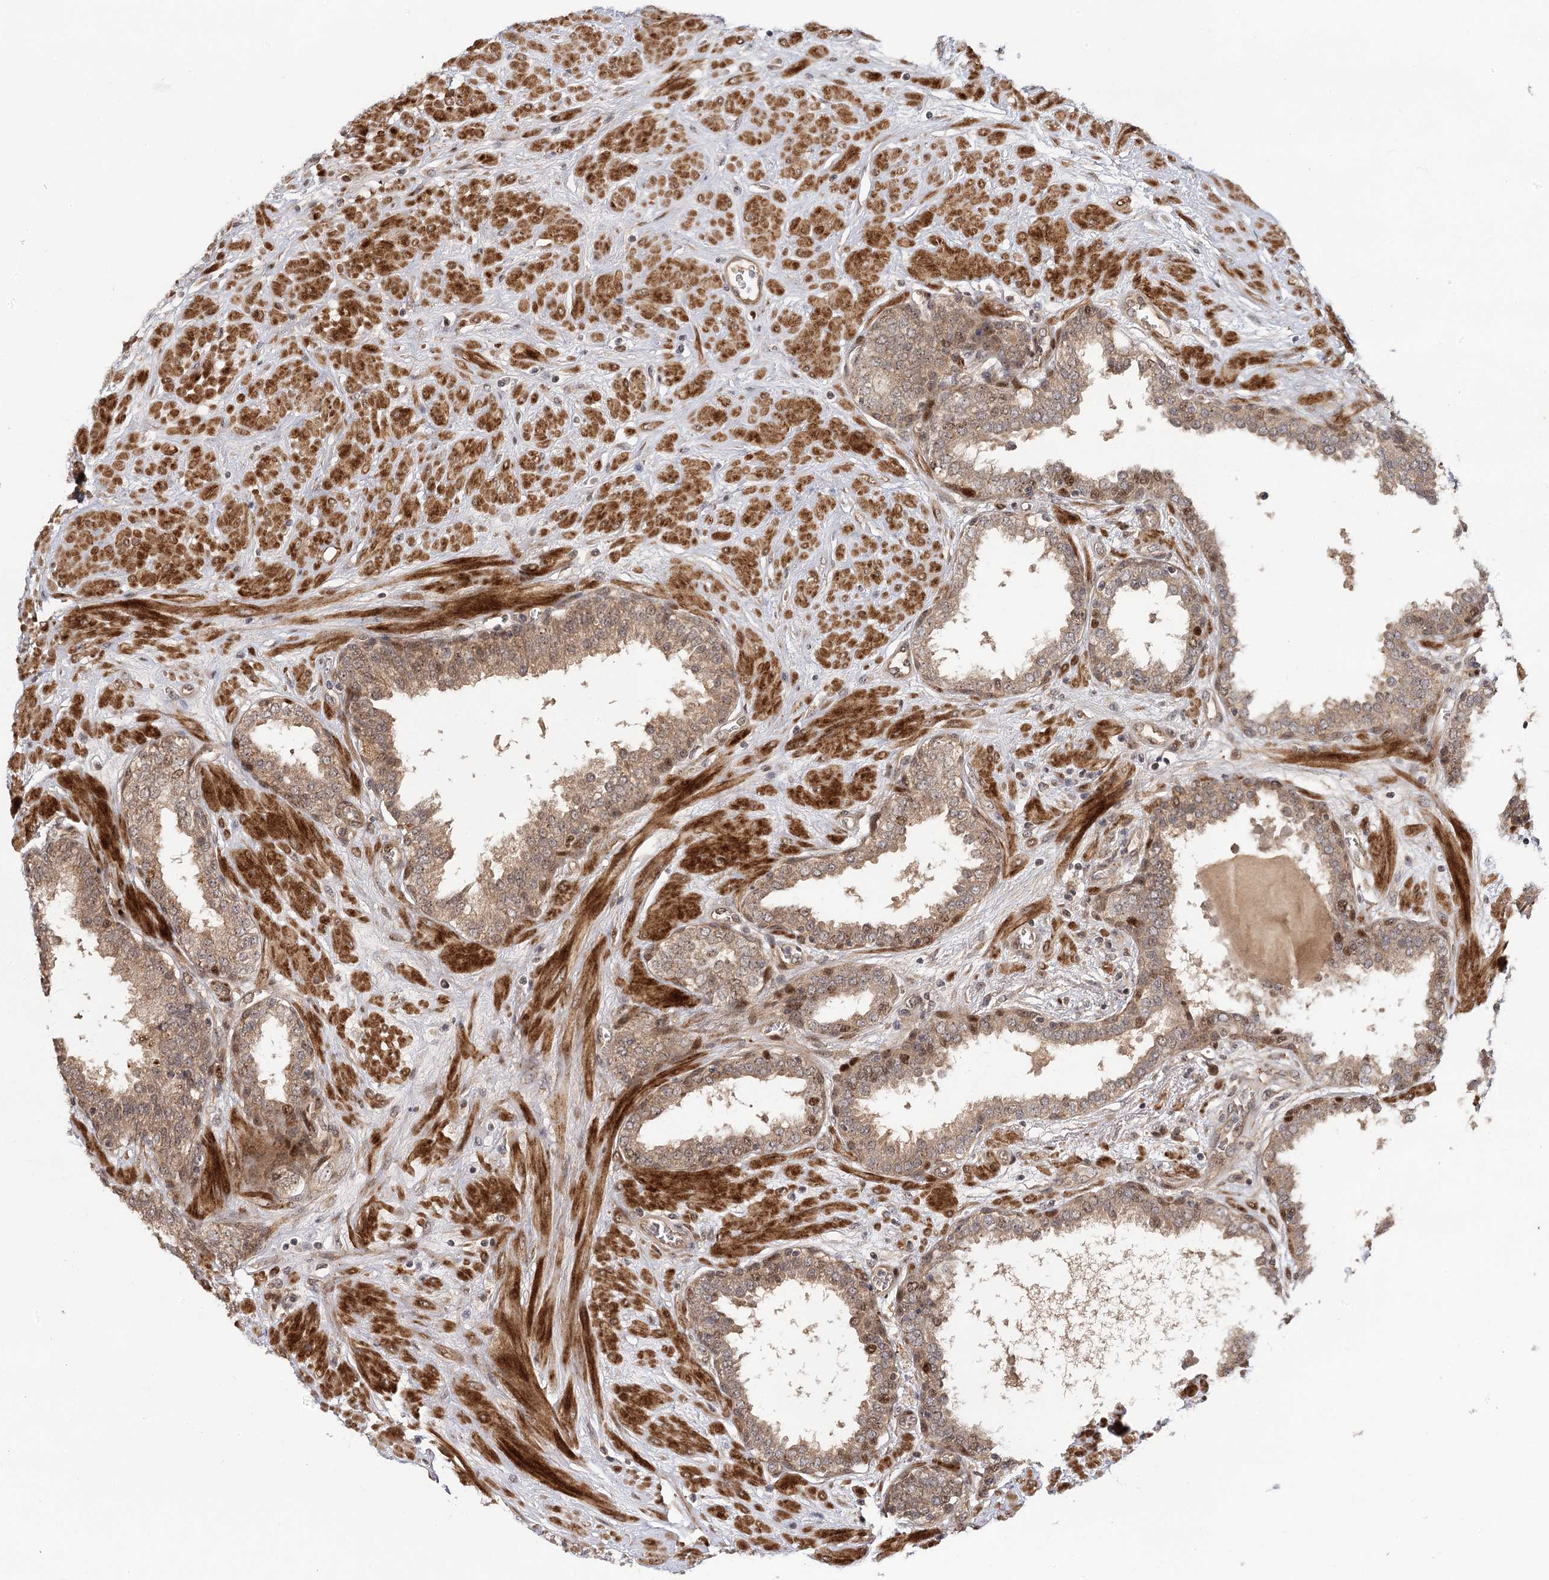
{"staining": {"intensity": "moderate", "quantity": "25%-75%", "location": "cytoplasmic/membranous,nuclear"}, "tissue": "prostate", "cell_type": "Glandular cells", "image_type": "normal", "snomed": [{"axis": "morphology", "description": "Normal tissue, NOS"}, {"axis": "topography", "description": "Prostate"}], "caption": "A brown stain highlights moderate cytoplasmic/membranous,nuclear positivity of a protein in glandular cells of normal human prostate. (IHC, brightfield microscopy, high magnification).", "gene": "PIK3C2A", "patient": {"sex": "male", "age": 51}}